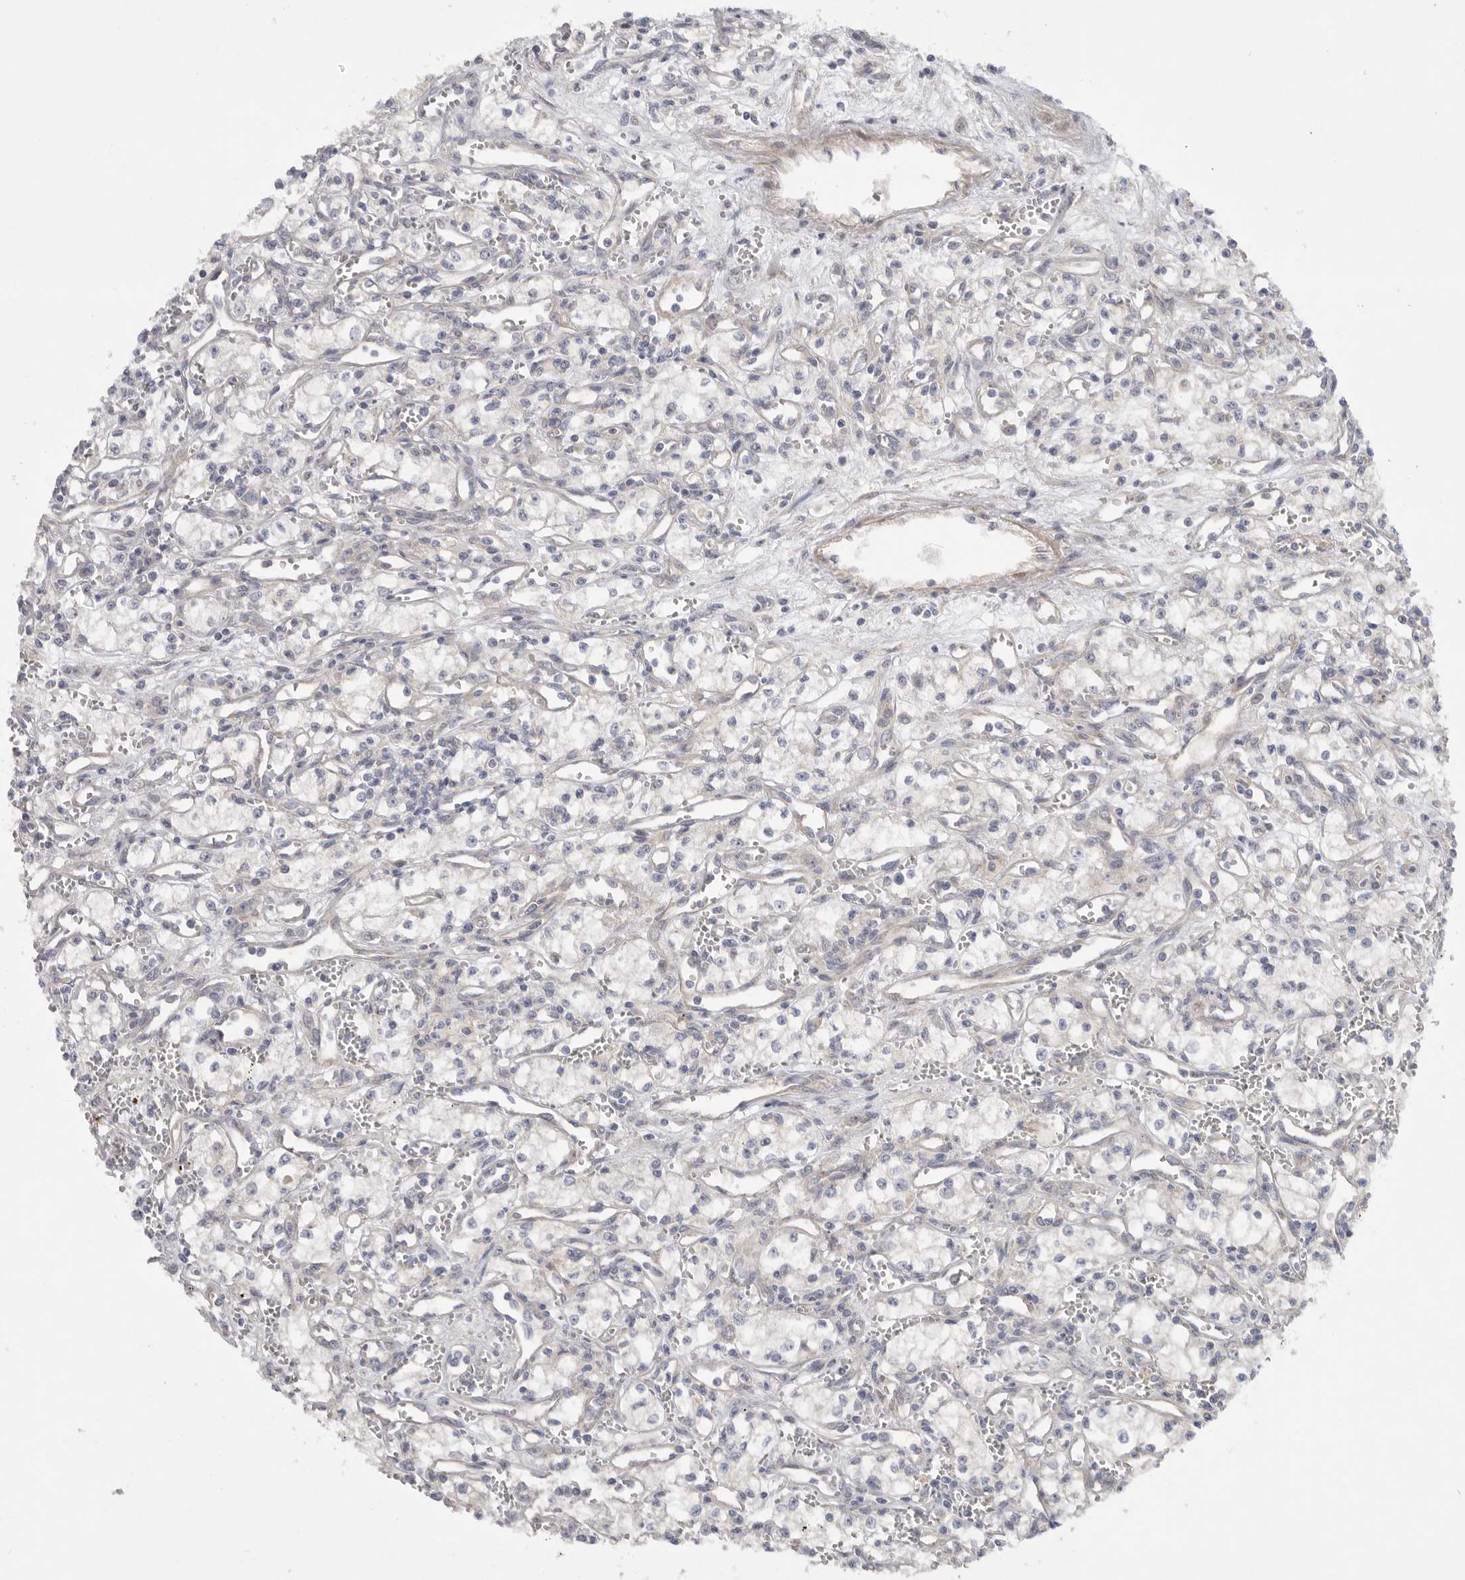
{"staining": {"intensity": "negative", "quantity": "none", "location": "none"}, "tissue": "renal cancer", "cell_type": "Tumor cells", "image_type": "cancer", "snomed": [{"axis": "morphology", "description": "Adenocarcinoma, NOS"}, {"axis": "topography", "description": "Kidney"}], "caption": "Tumor cells are negative for brown protein staining in renal cancer. (Immunohistochemistry (ihc), brightfield microscopy, high magnification).", "gene": "MTFR1L", "patient": {"sex": "male", "age": 59}}